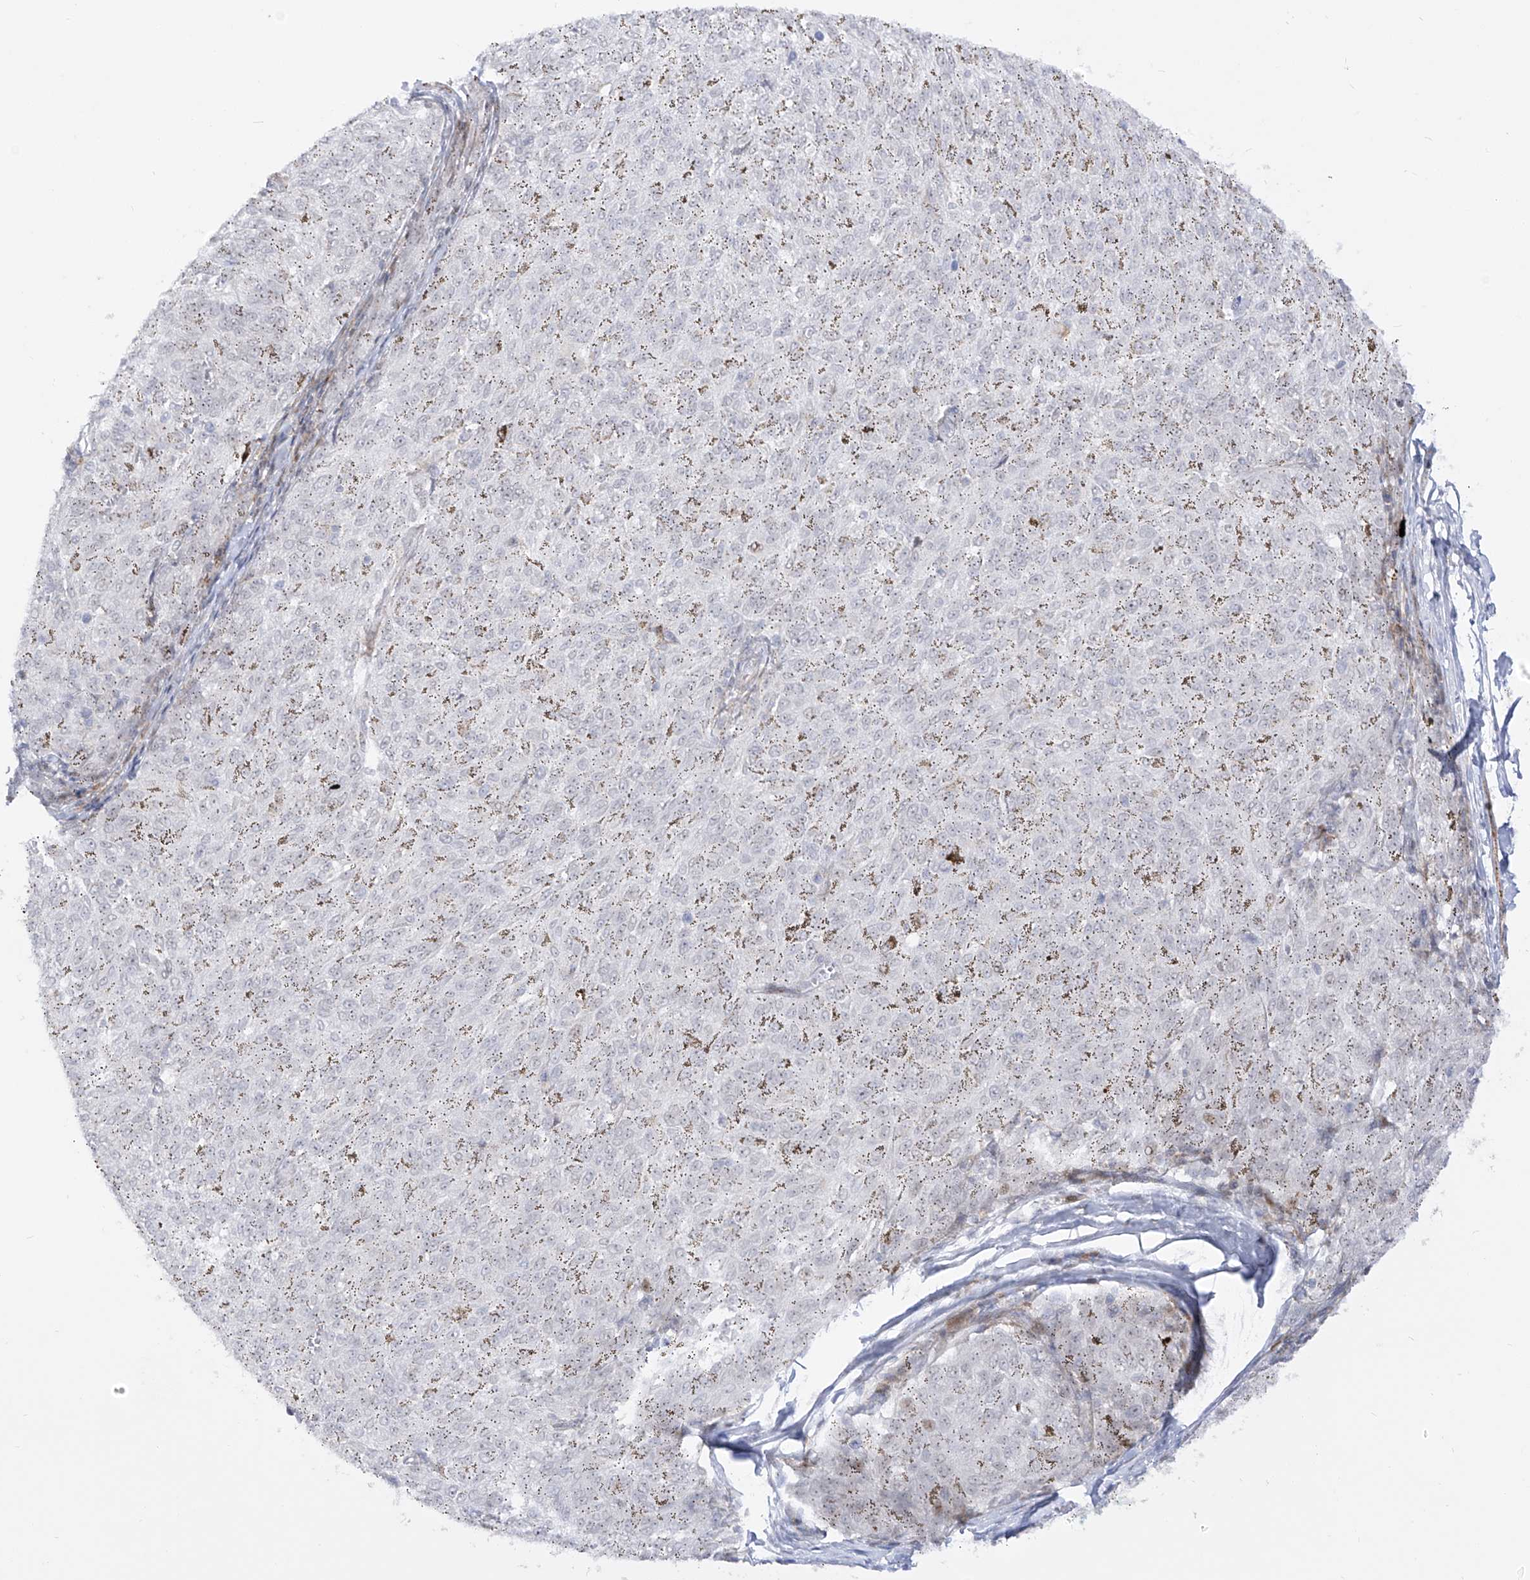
{"staining": {"intensity": "negative", "quantity": "none", "location": "none"}, "tissue": "melanoma", "cell_type": "Tumor cells", "image_type": "cancer", "snomed": [{"axis": "morphology", "description": "Malignant melanoma, NOS"}, {"axis": "topography", "description": "Skin"}], "caption": "This is a micrograph of IHC staining of melanoma, which shows no positivity in tumor cells.", "gene": "ZNF180", "patient": {"sex": "female", "age": 72}}